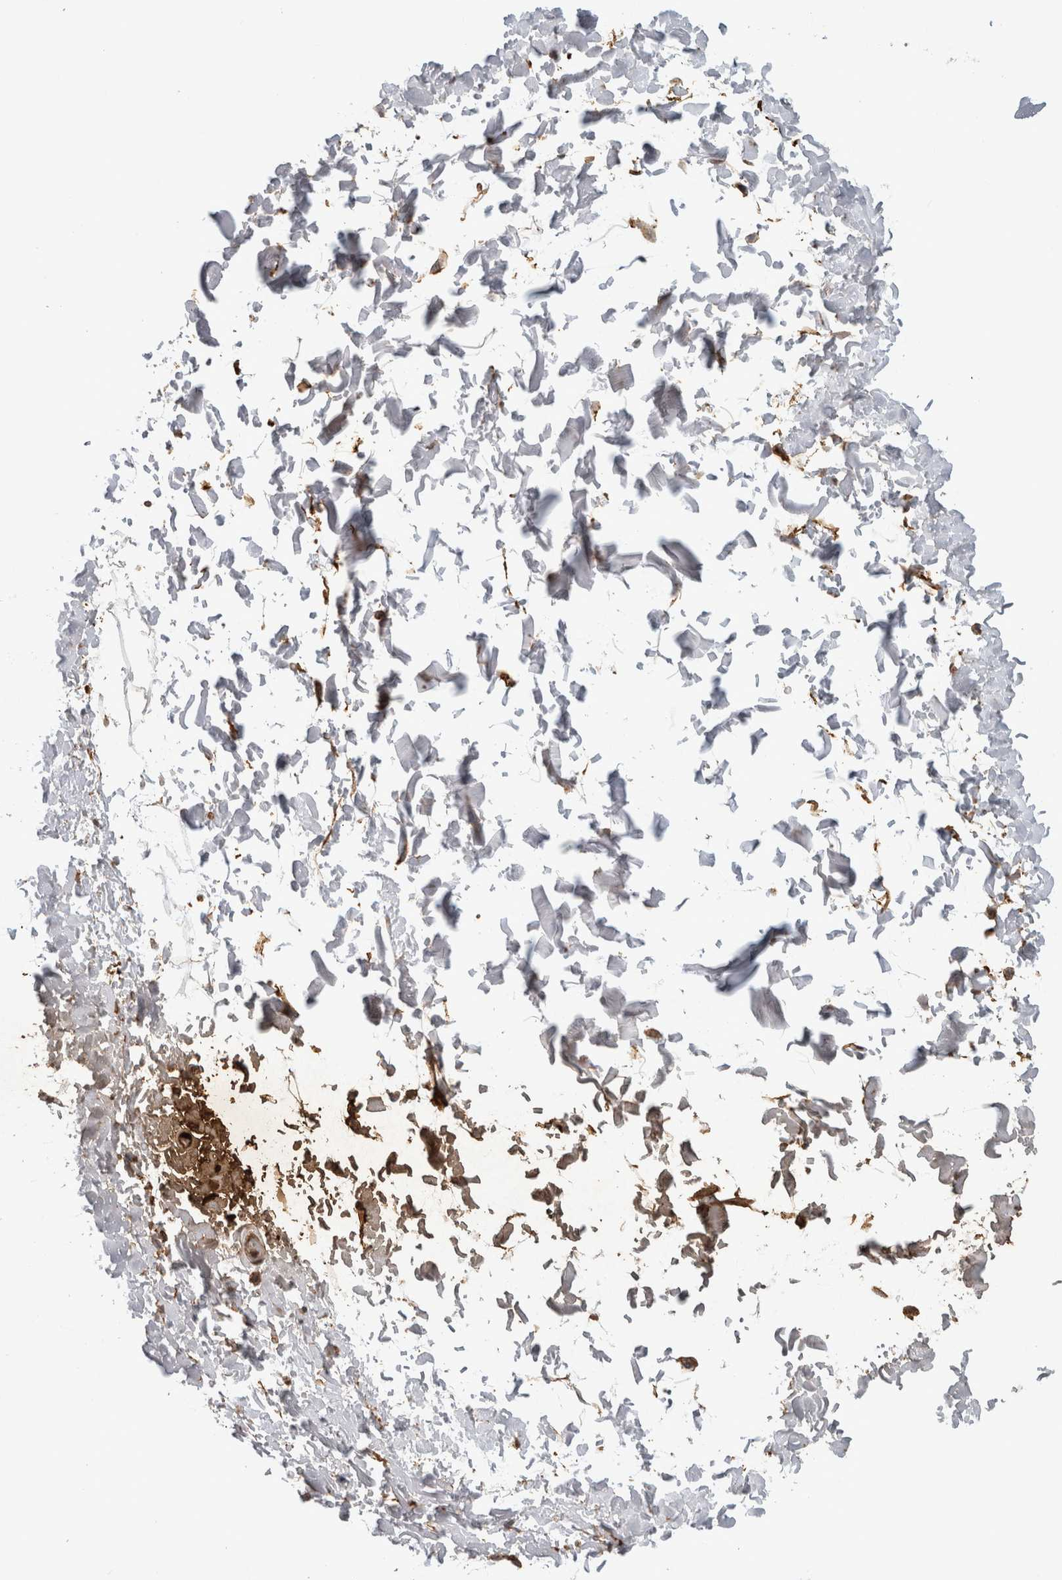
{"staining": {"intensity": "negative", "quantity": "none", "location": "none"}, "tissue": "adipose tissue", "cell_type": "Adipocytes", "image_type": "normal", "snomed": [{"axis": "morphology", "description": "Normal tissue, NOS"}, {"axis": "topography", "description": "Soft tissue"}], "caption": "The photomicrograph exhibits no significant staining in adipocytes of adipose tissue. Nuclei are stained in blue.", "gene": "RECK", "patient": {"sex": "male", "age": 72}}